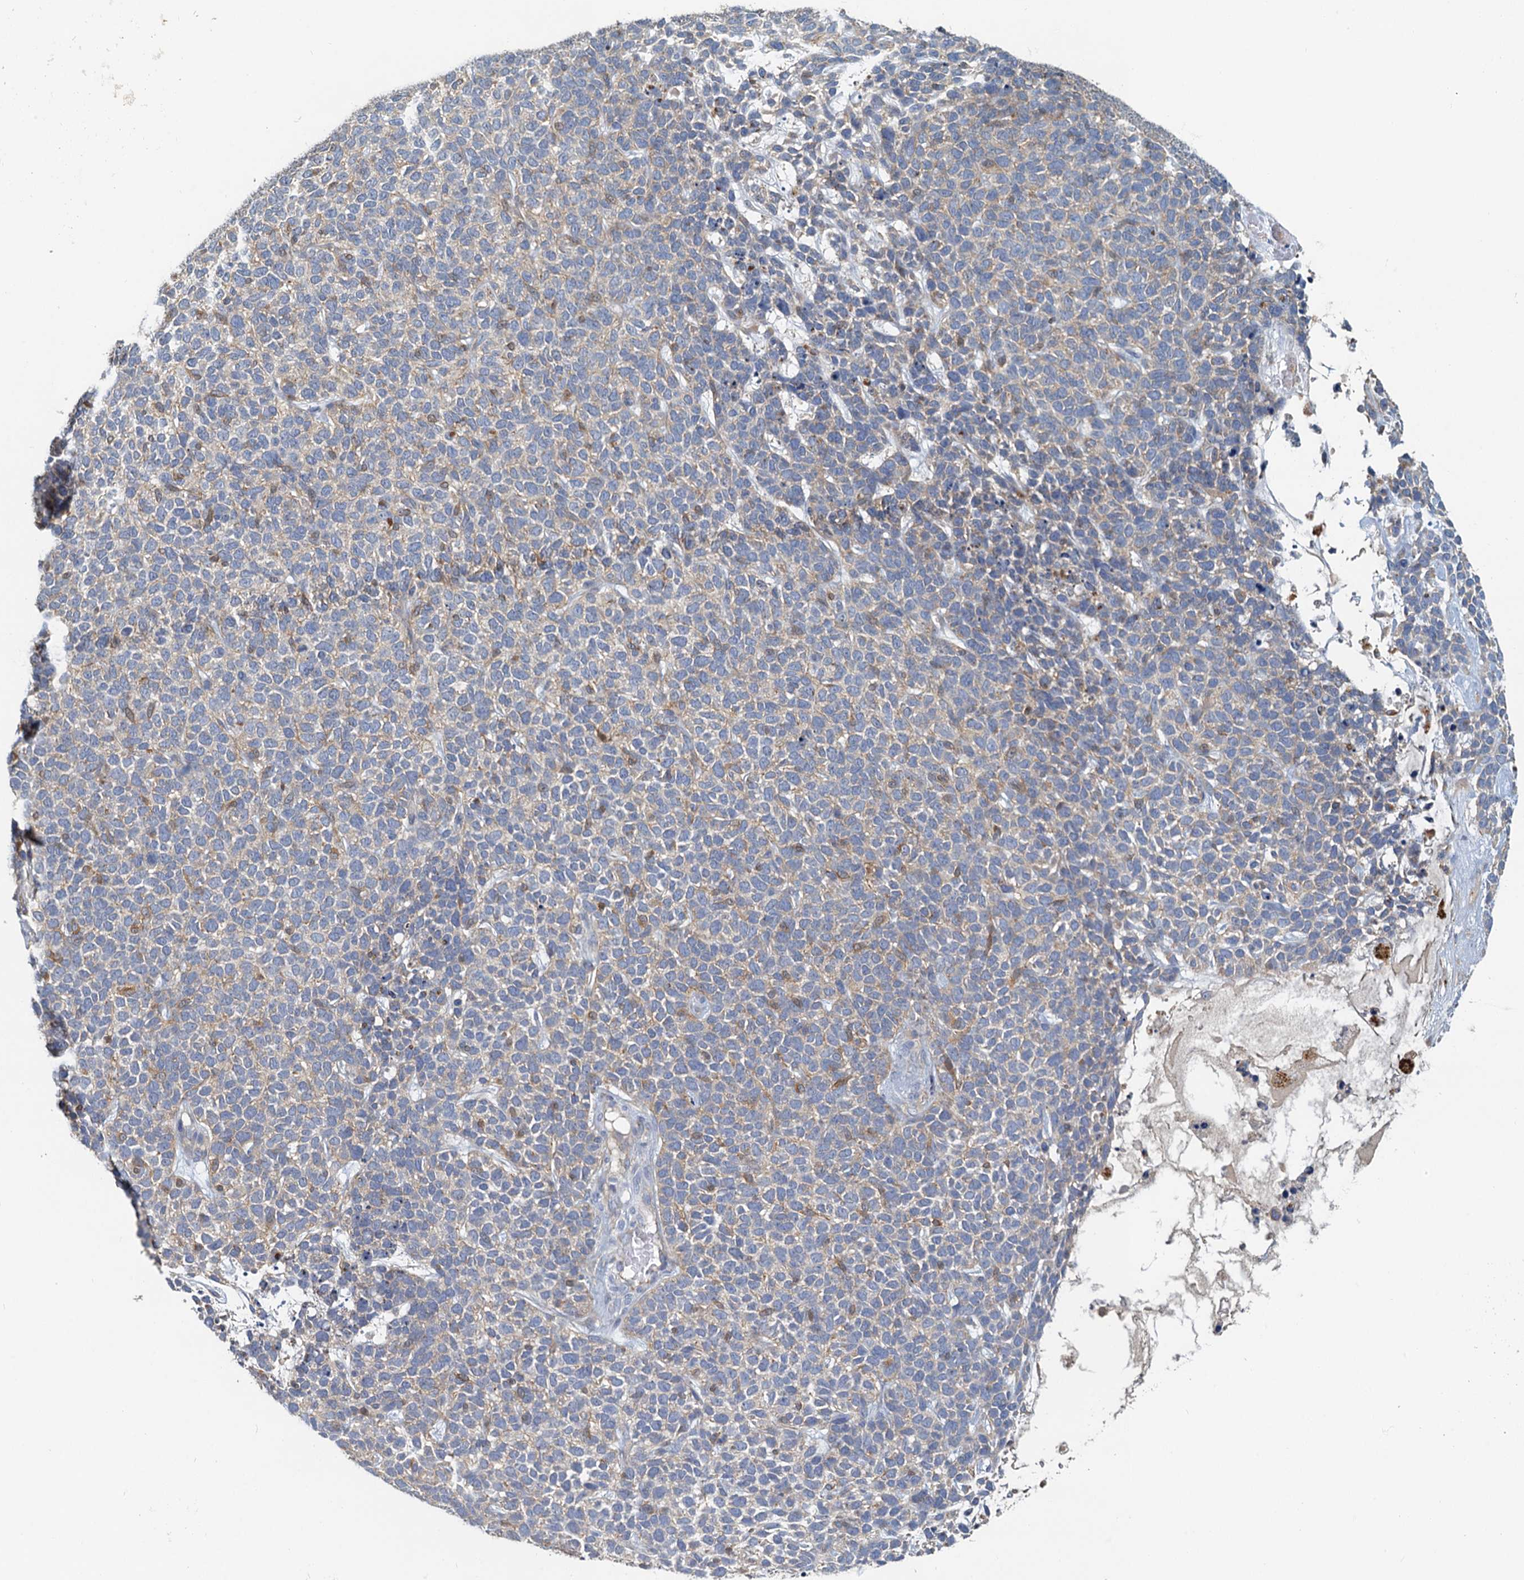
{"staining": {"intensity": "negative", "quantity": "none", "location": "none"}, "tissue": "skin cancer", "cell_type": "Tumor cells", "image_type": "cancer", "snomed": [{"axis": "morphology", "description": "Basal cell carcinoma"}, {"axis": "topography", "description": "Skin"}], "caption": "Tumor cells are negative for brown protein staining in basal cell carcinoma (skin).", "gene": "TOLLIP", "patient": {"sex": "female", "age": 84}}